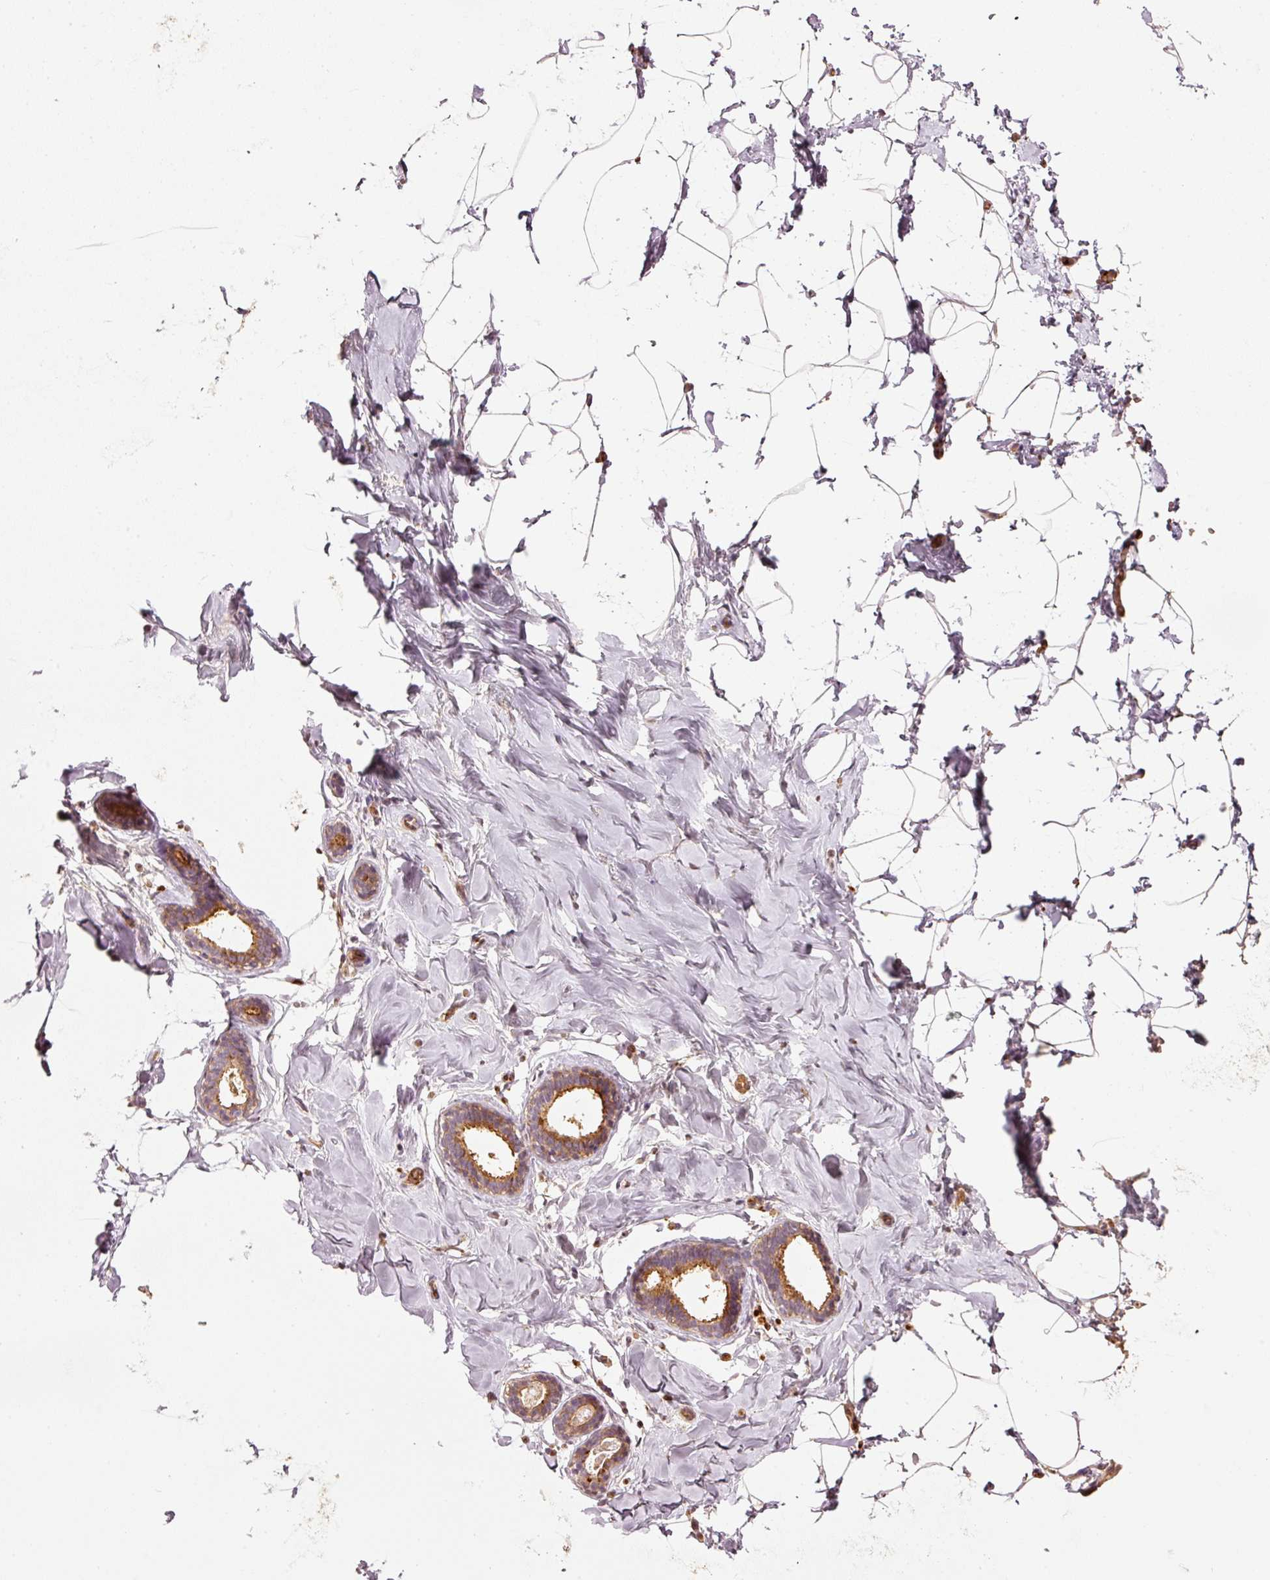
{"staining": {"intensity": "weak", "quantity": ">75%", "location": "cytoplasmic/membranous"}, "tissue": "breast", "cell_type": "Adipocytes", "image_type": "normal", "snomed": [{"axis": "morphology", "description": "Normal tissue, NOS"}, {"axis": "topography", "description": "Breast"}], "caption": "Breast stained with DAB IHC reveals low levels of weak cytoplasmic/membranous positivity in approximately >75% of adipocytes.", "gene": "SERPING1", "patient": {"sex": "female", "age": 23}}